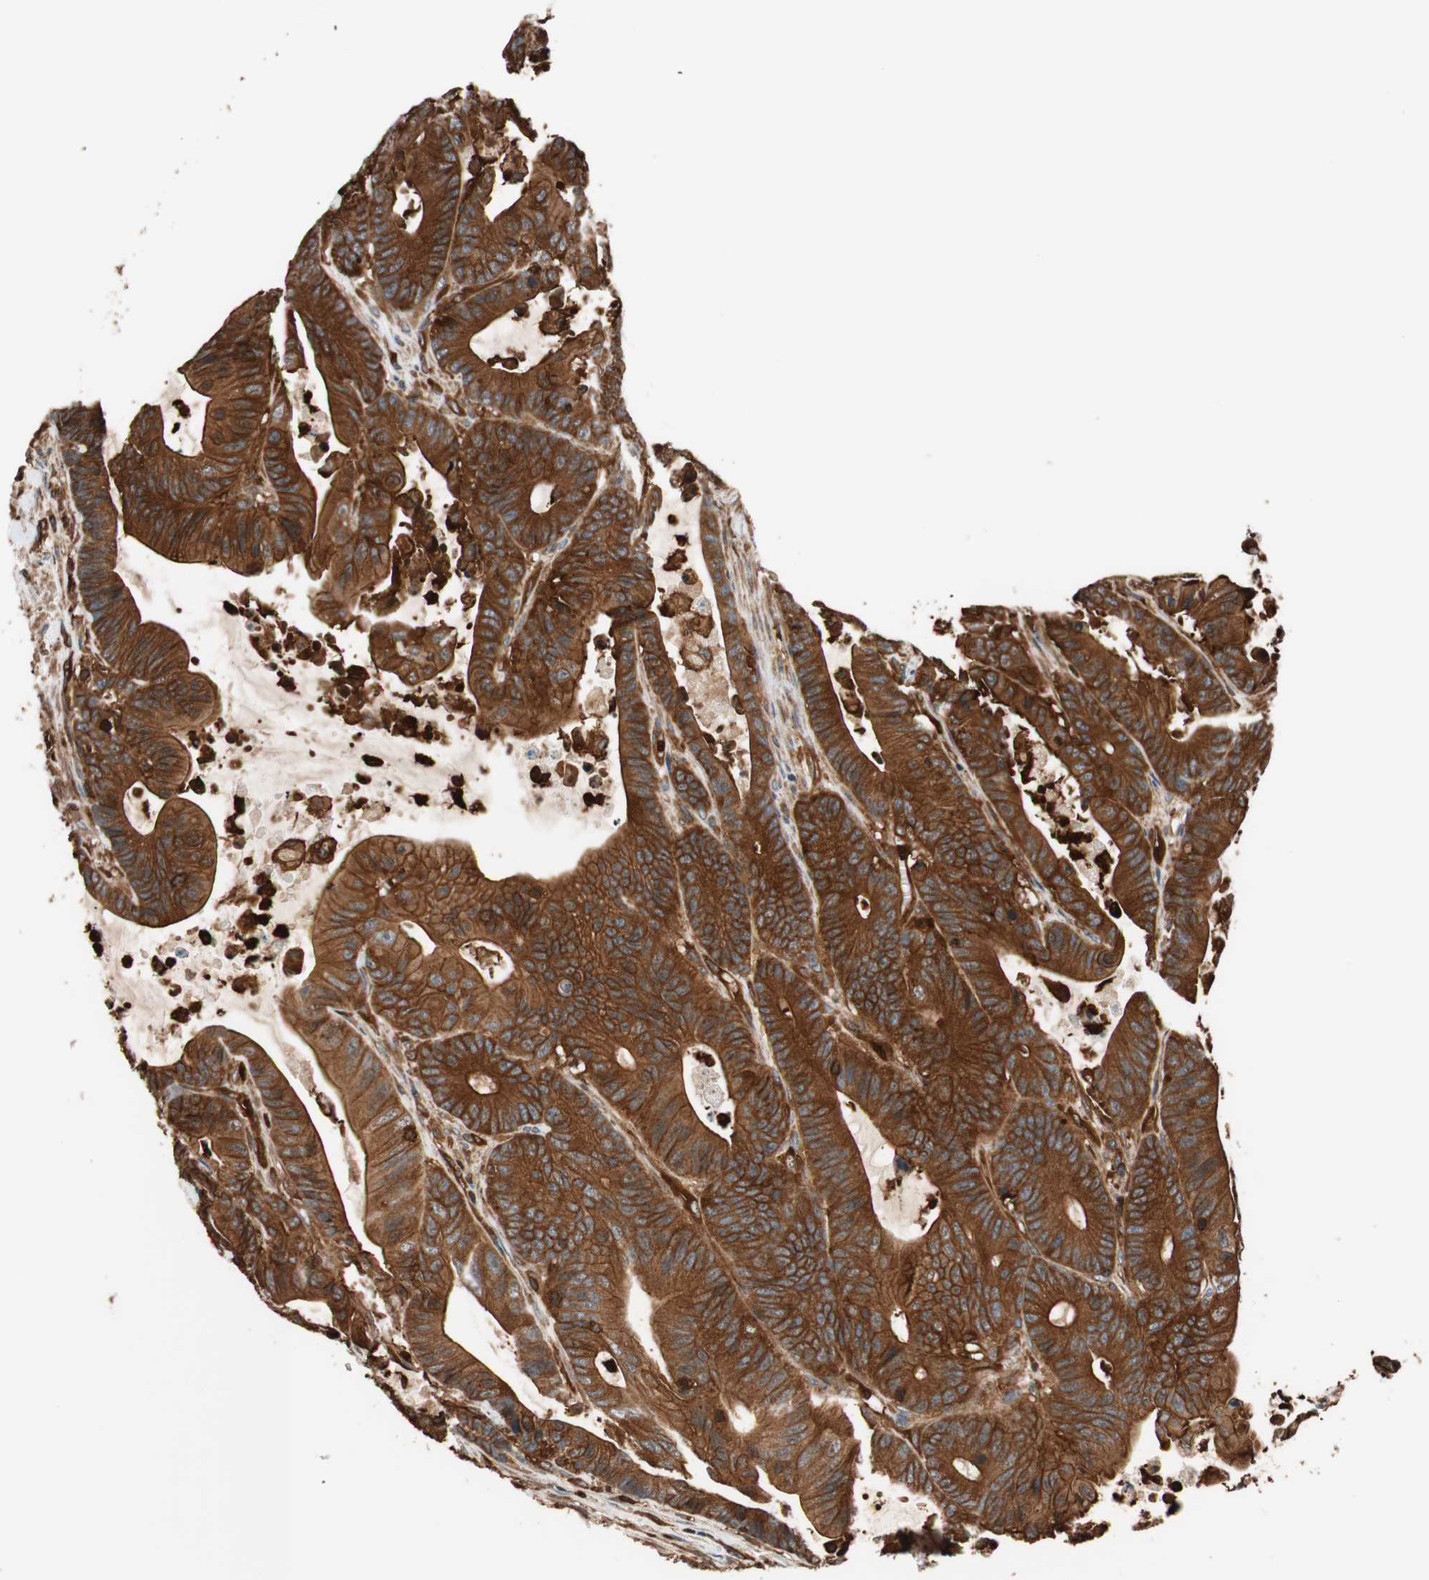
{"staining": {"intensity": "strong", "quantity": ">75%", "location": "cytoplasmic/membranous"}, "tissue": "colorectal cancer", "cell_type": "Tumor cells", "image_type": "cancer", "snomed": [{"axis": "morphology", "description": "Adenocarcinoma, NOS"}, {"axis": "topography", "description": "Colon"}], "caption": "This is an image of IHC staining of adenocarcinoma (colorectal), which shows strong positivity in the cytoplasmic/membranous of tumor cells.", "gene": "VASP", "patient": {"sex": "female", "age": 84}}